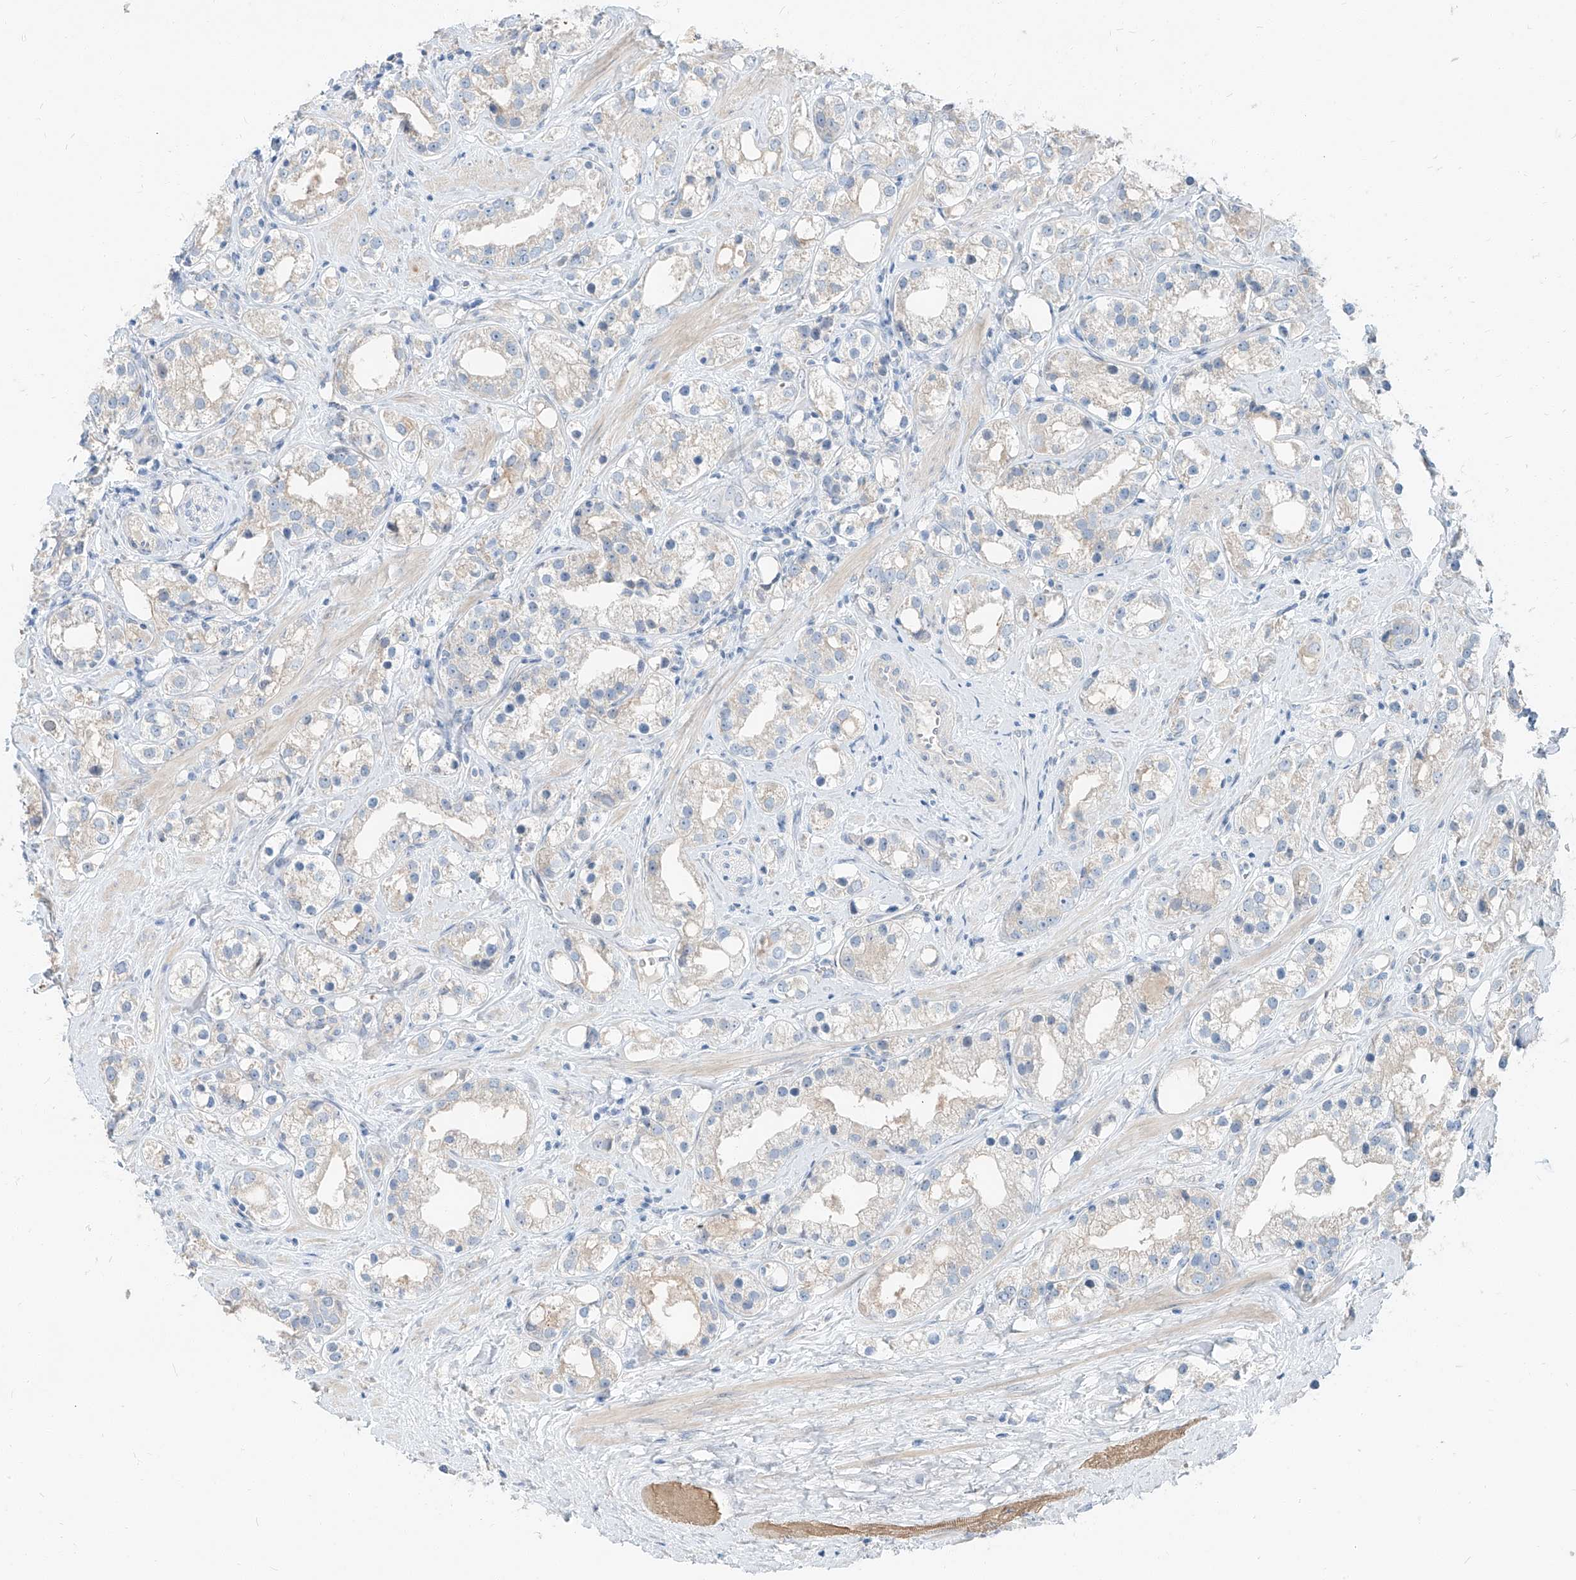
{"staining": {"intensity": "negative", "quantity": "none", "location": "none"}, "tissue": "prostate cancer", "cell_type": "Tumor cells", "image_type": "cancer", "snomed": [{"axis": "morphology", "description": "Adenocarcinoma, NOS"}, {"axis": "topography", "description": "Prostate"}], "caption": "Adenocarcinoma (prostate) stained for a protein using IHC exhibits no expression tumor cells.", "gene": "STX19", "patient": {"sex": "male", "age": 79}}